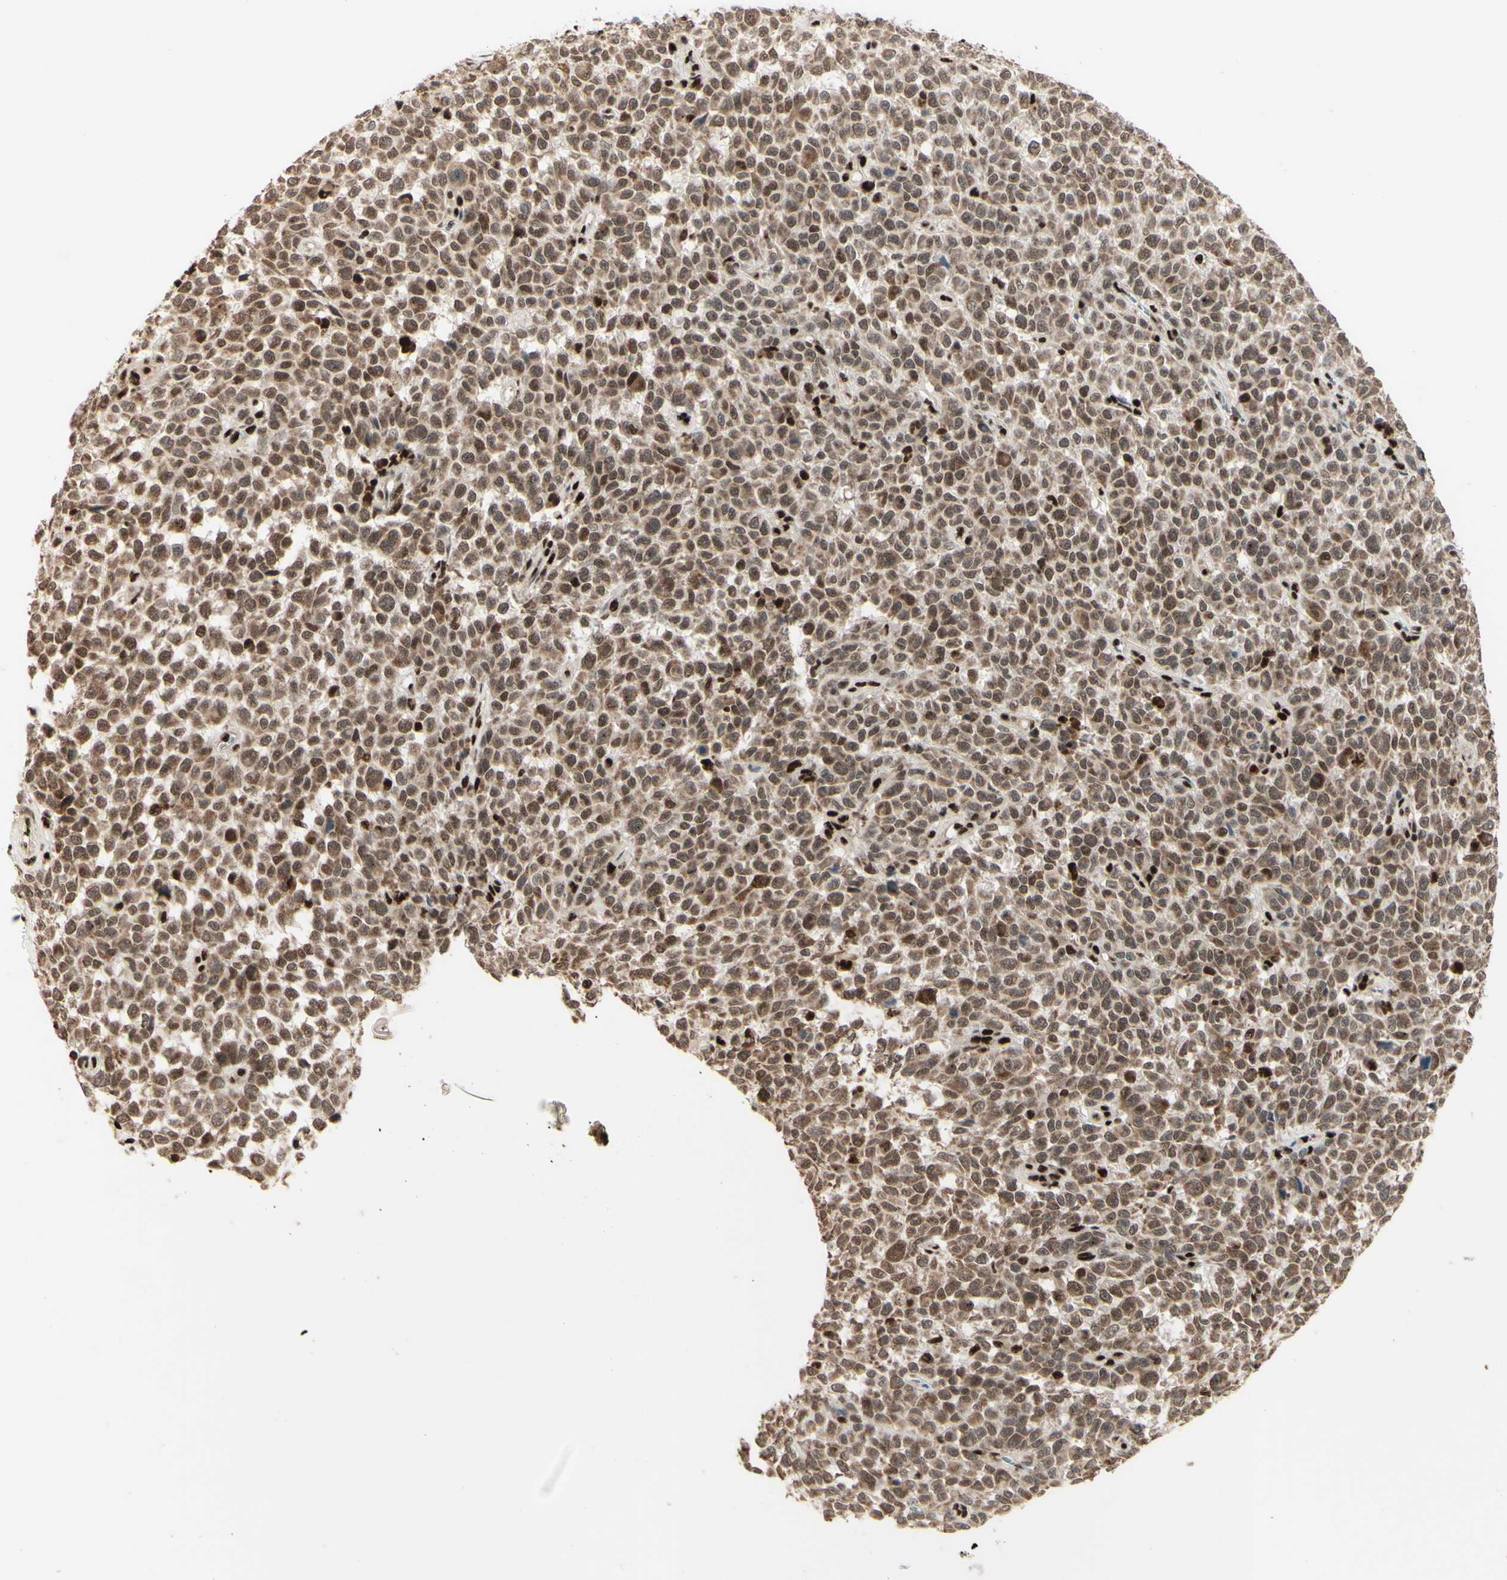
{"staining": {"intensity": "moderate", "quantity": ">75%", "location": "cytoplasmic/membranous,nuclear"}, "tissue": "melanoma", "cell_type": "Tumor cells", "image_type": "cancer", "snomed": [{"axis": "morphology", "description": "Malignant melanoma, NOS"}, {"axis": "topography", "description": "Skin"}], "caption": "Moderate cytoplasmic/membranous and nuclear expression is present in approximately >75% of tumor cells in melanoma.", "gene": "NR3C1", "patient": {"sex": "female", "age": 82}}